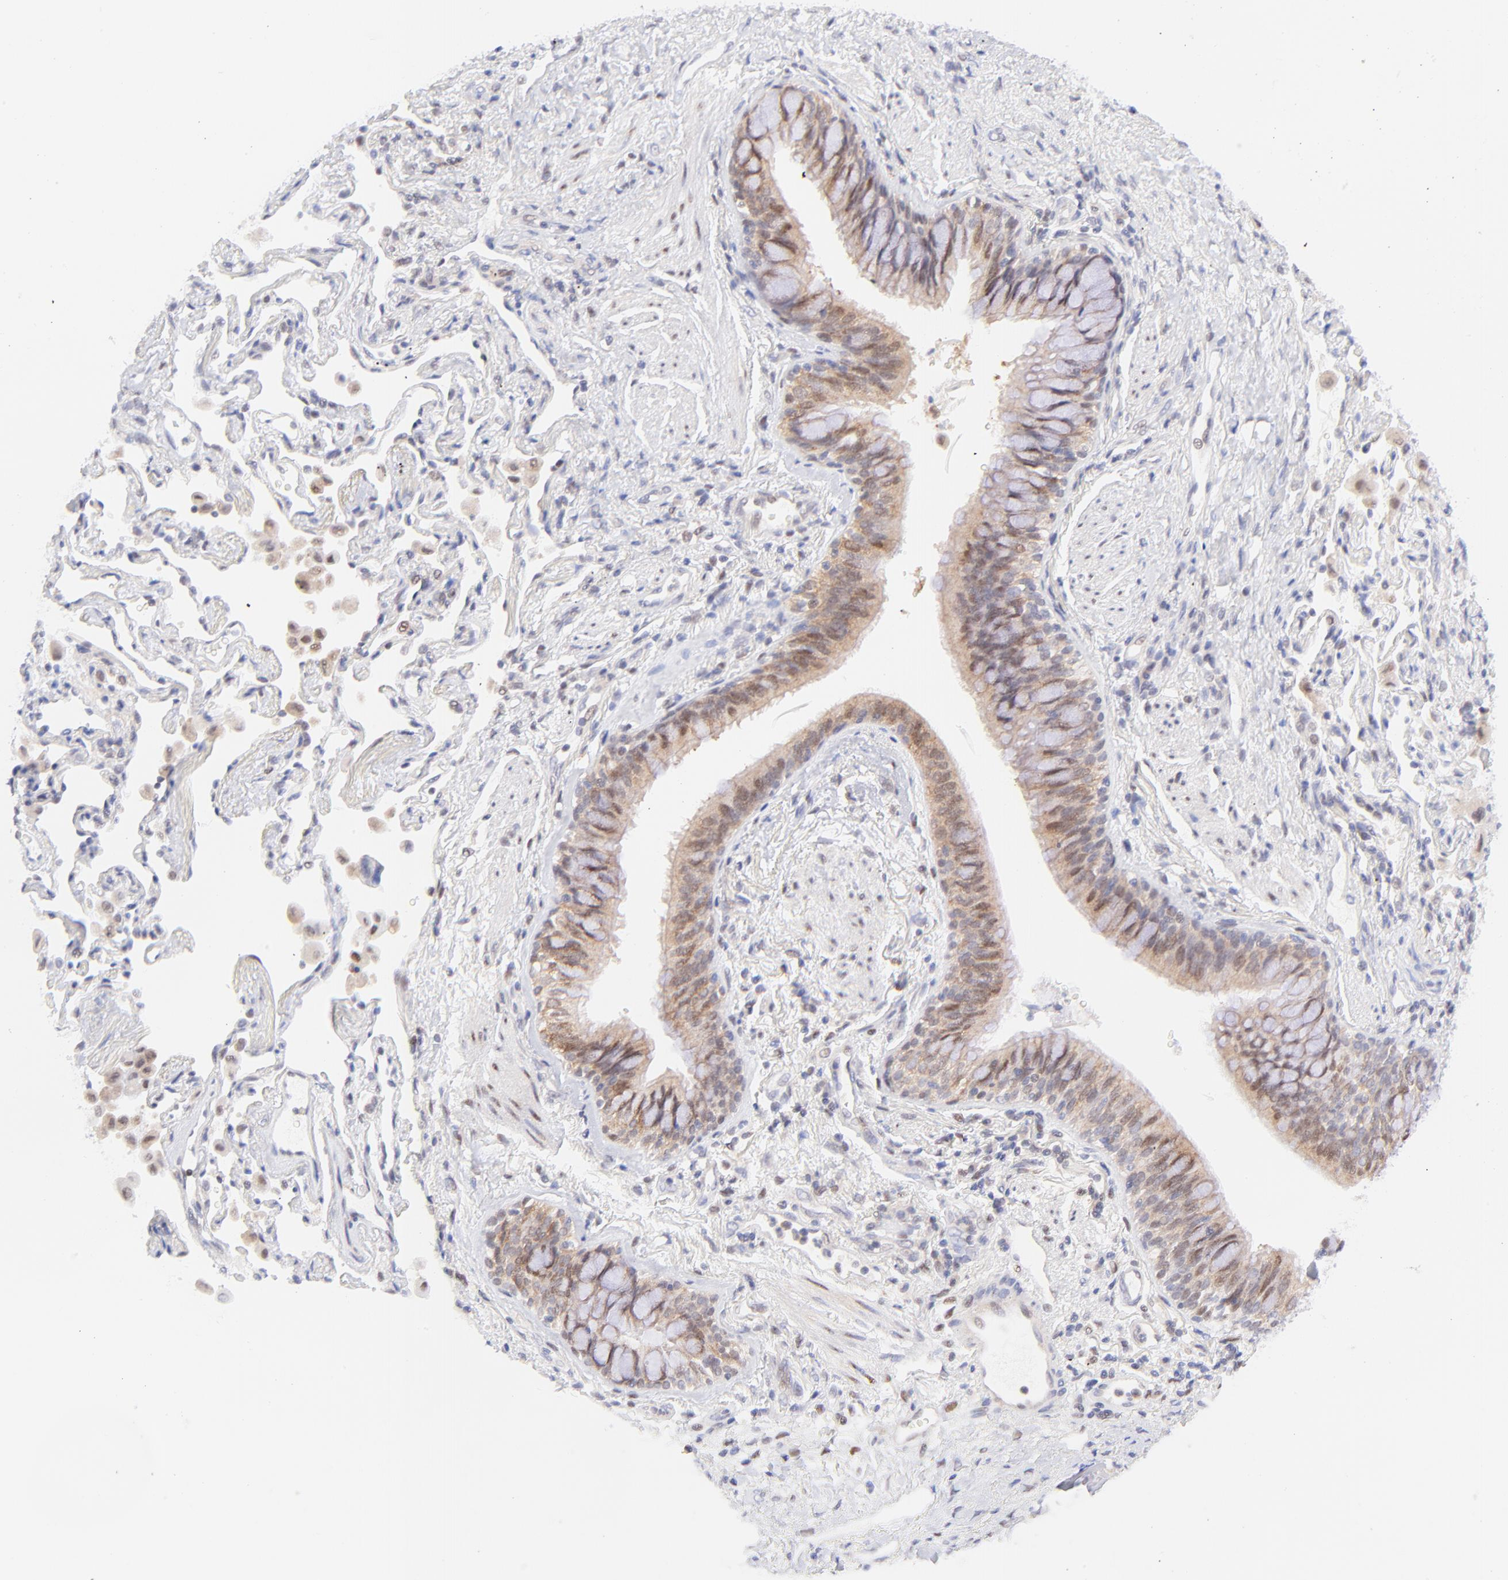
{"staining": {"intensity": "weak", "quantity": "<25%", "location": "nuclear"}, "tissue": "lung cancer", "cell_type": "Tumor cells", "image_type": "cancer", "snomed": [{"axis": "morphology", "description": "Squamous cell carcinoma, NOS"}, {"axis": "topography", "description": "Lung"}], "caption": "Lung squamous cell carcinoma was stained to show a protein in brown. There is no significant staining in tumor cells.", "gene": "PBDC1", "patient": {"sex": "female", "age": 67}}